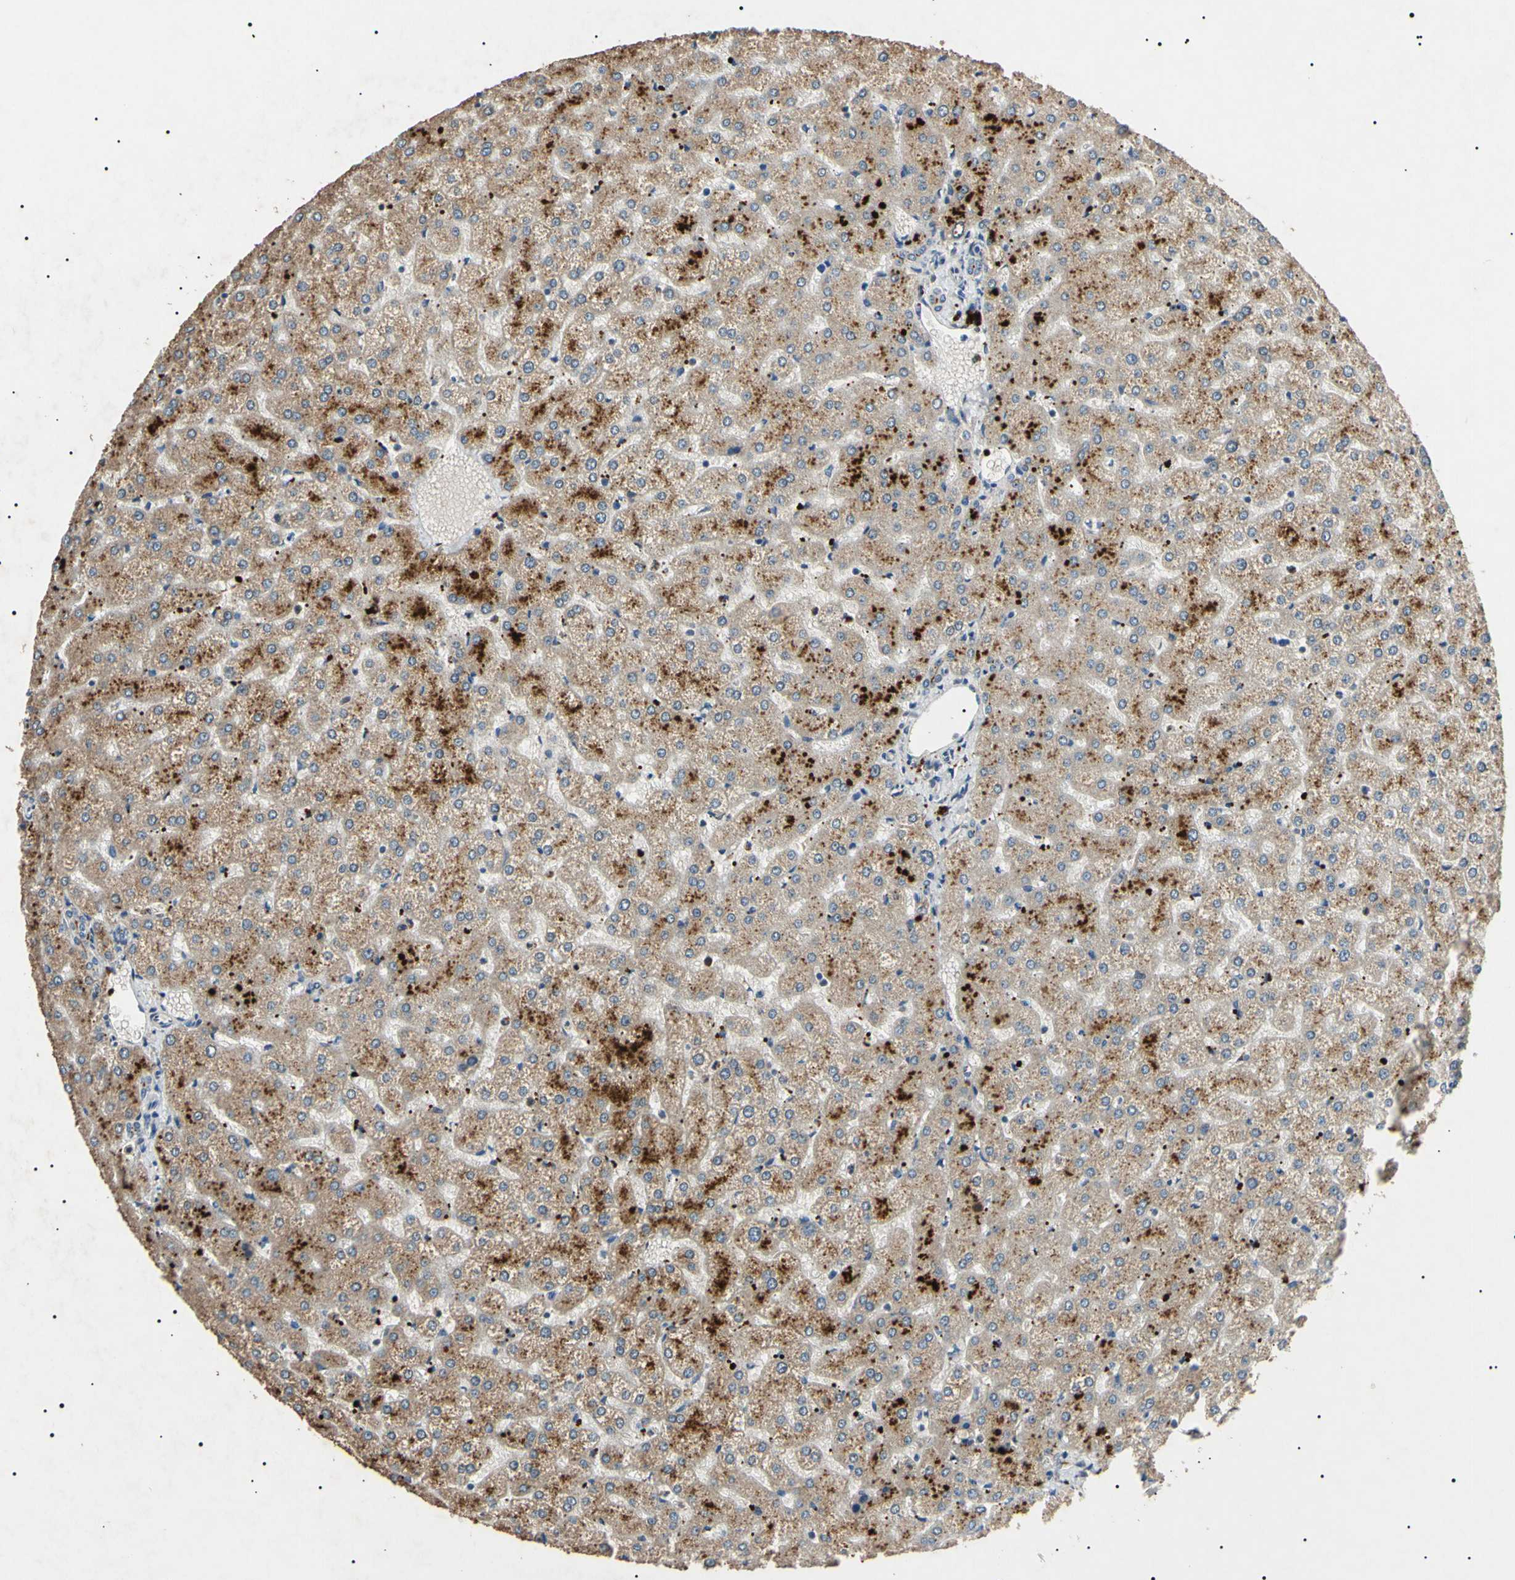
{"staining": {"intensity": "negative", "quantity": "none", "location": "none"}, "tissue": "liver", "cell_type": "Cholangiocytes", "image_type": "normal", "snomed": [{"axis": "morphology", "description": "Normal tissue, NOS"}, {"axis": "topography", "description": "Liver"}], "caption": "Immunohistochemical staining of benign human liver exhibits no significant expression in cholangiocytes.", "gene": "TUBB4A", "patient": {"sex": "female", "age": 32}}